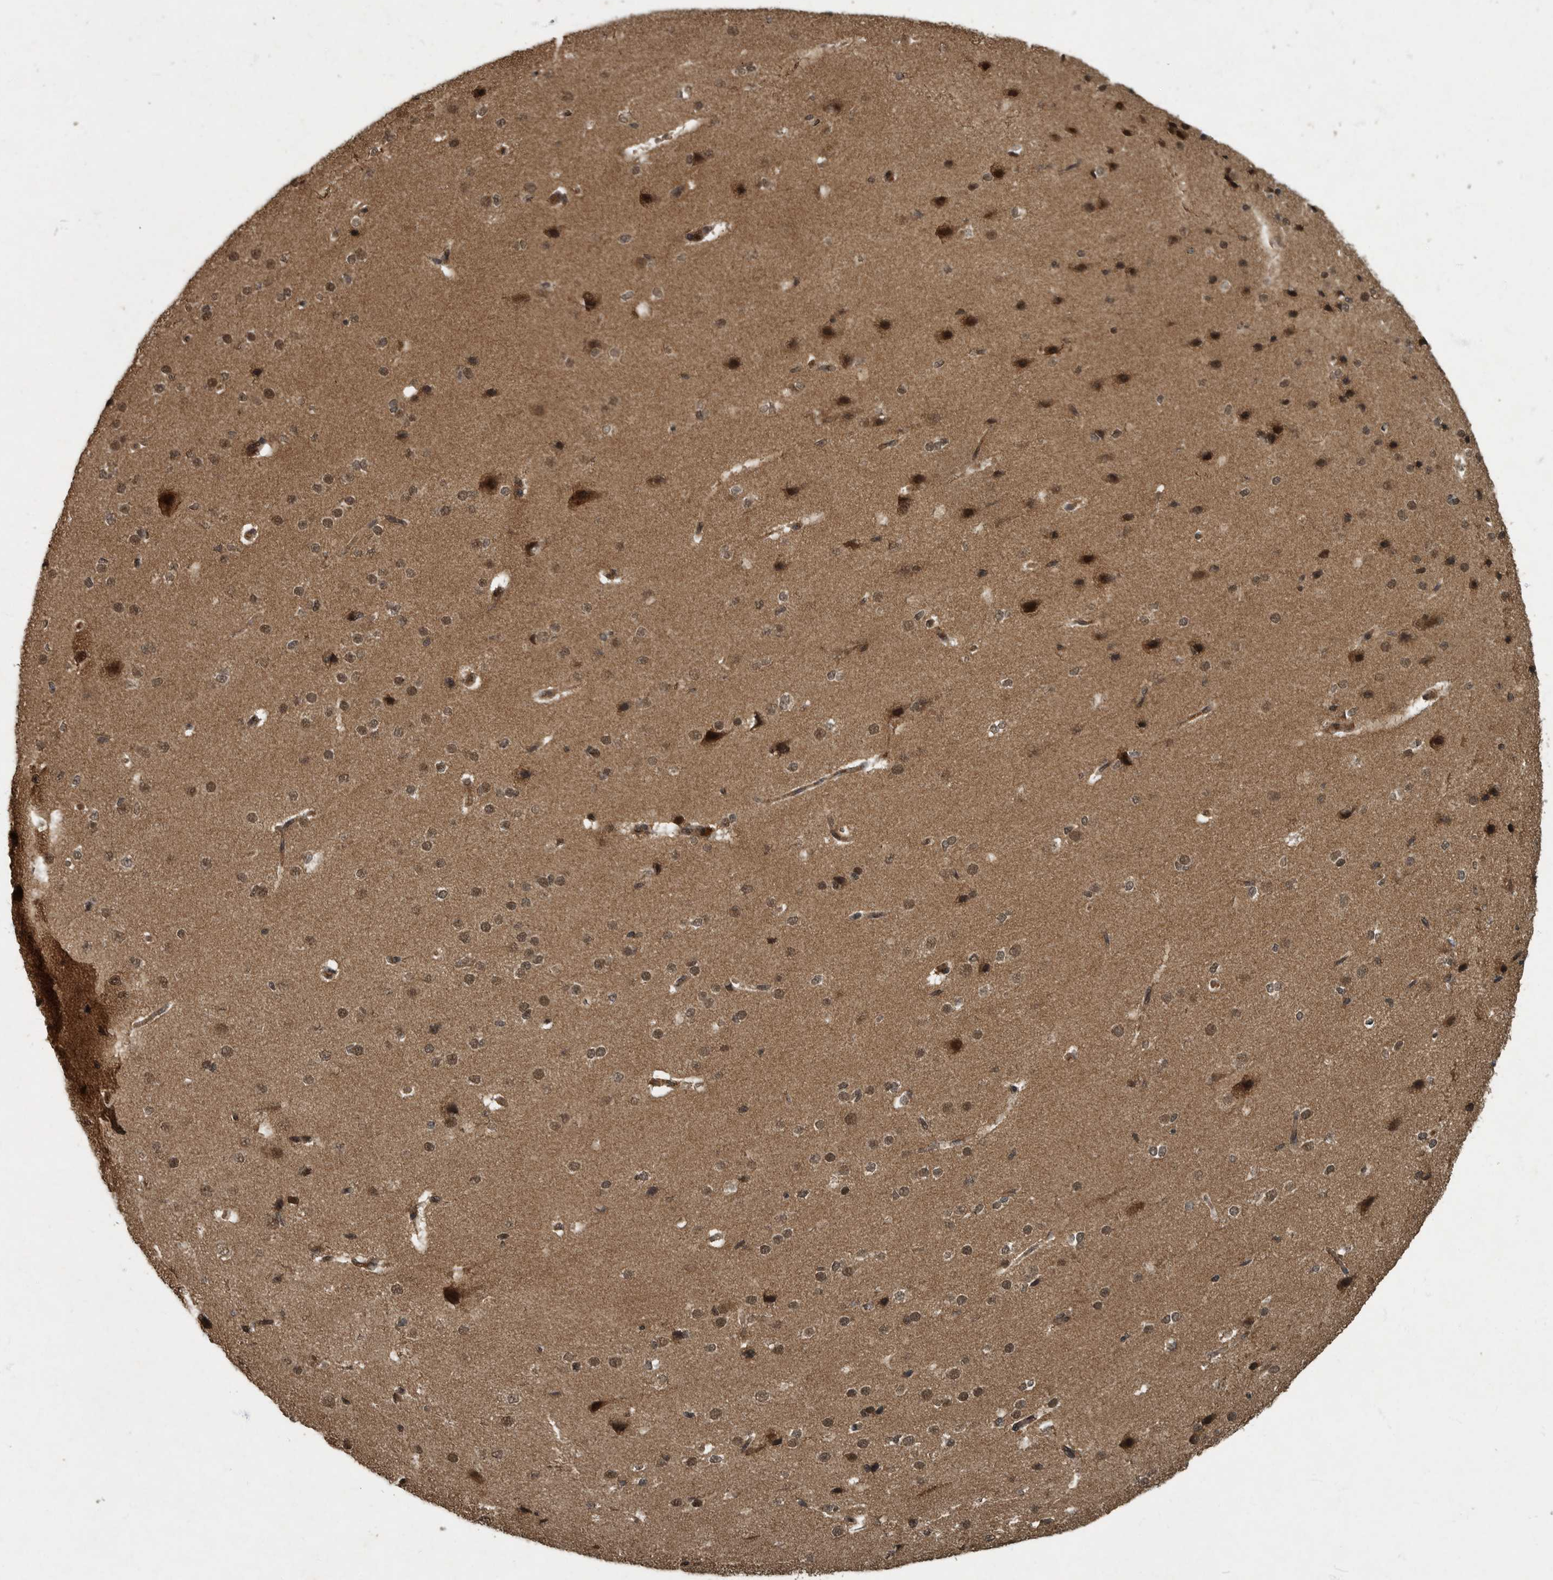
{"staining": {"intensity": "weak", "quantity": ">75%", "location": "cytoplasmic/membranous"}, "tissue": "cerebral cortex", "cell_type": "Endothelial cells", "image_type": "normal", "snomed": [{"axis": "morphology", "description": "Normal tissue, NOS"}, {"axis": "morphology", "description": "Developmental malformation"}, {"axis": "topography", "description": "Cerebral cortex"}], "caption": "Immunohistochemistry (DAB) staining of unremarkable cerebral cortex shows weak cytoplasmic/membranous protein expression in about >75% of endothelial cells.", "gene": "FOXO1", "patient": {"sex": "female", "age": 30}}